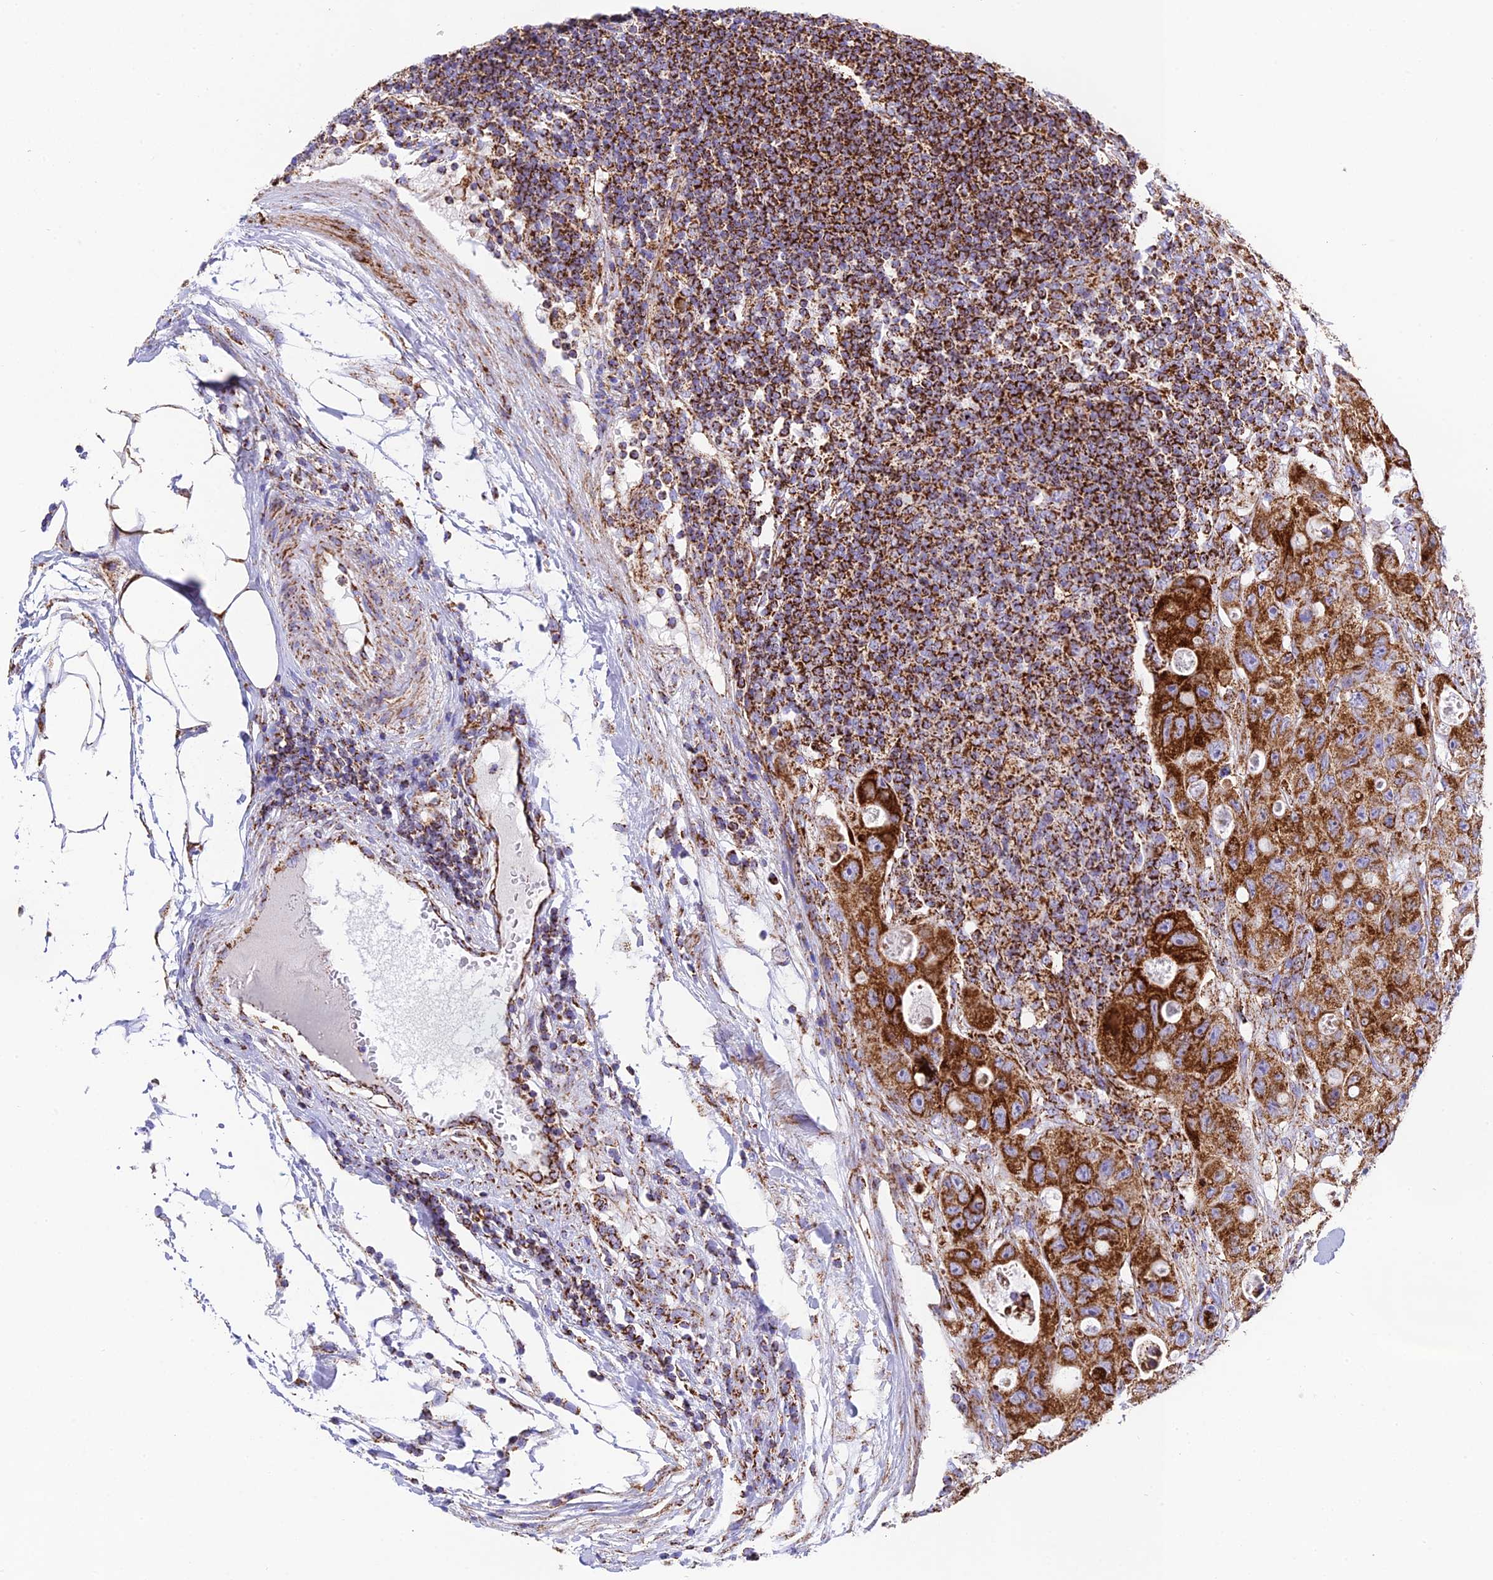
{"staining": {"intensity": "strong", "quantity": ">75%", "location": "cytoplasmic/membranous"}, "tissue": "colorectal cancer", "cell_type": "Tumor cells", "image_type": "cancer", "snomed": [{"axis": "morphology", "description": "Adenocarcinoma, NOS"}, {"axis": "topography", "description": "Colon"}], "caption": "This histopathology image exhibits IHC staining of human colorectal cancer (adenocarcinoma), with high strong cytoplasmic/membranous positivity in approximately >75% of tumor cells.", "gene": "CHCHD3", "patient": {"sex": "female", "age": 46}}